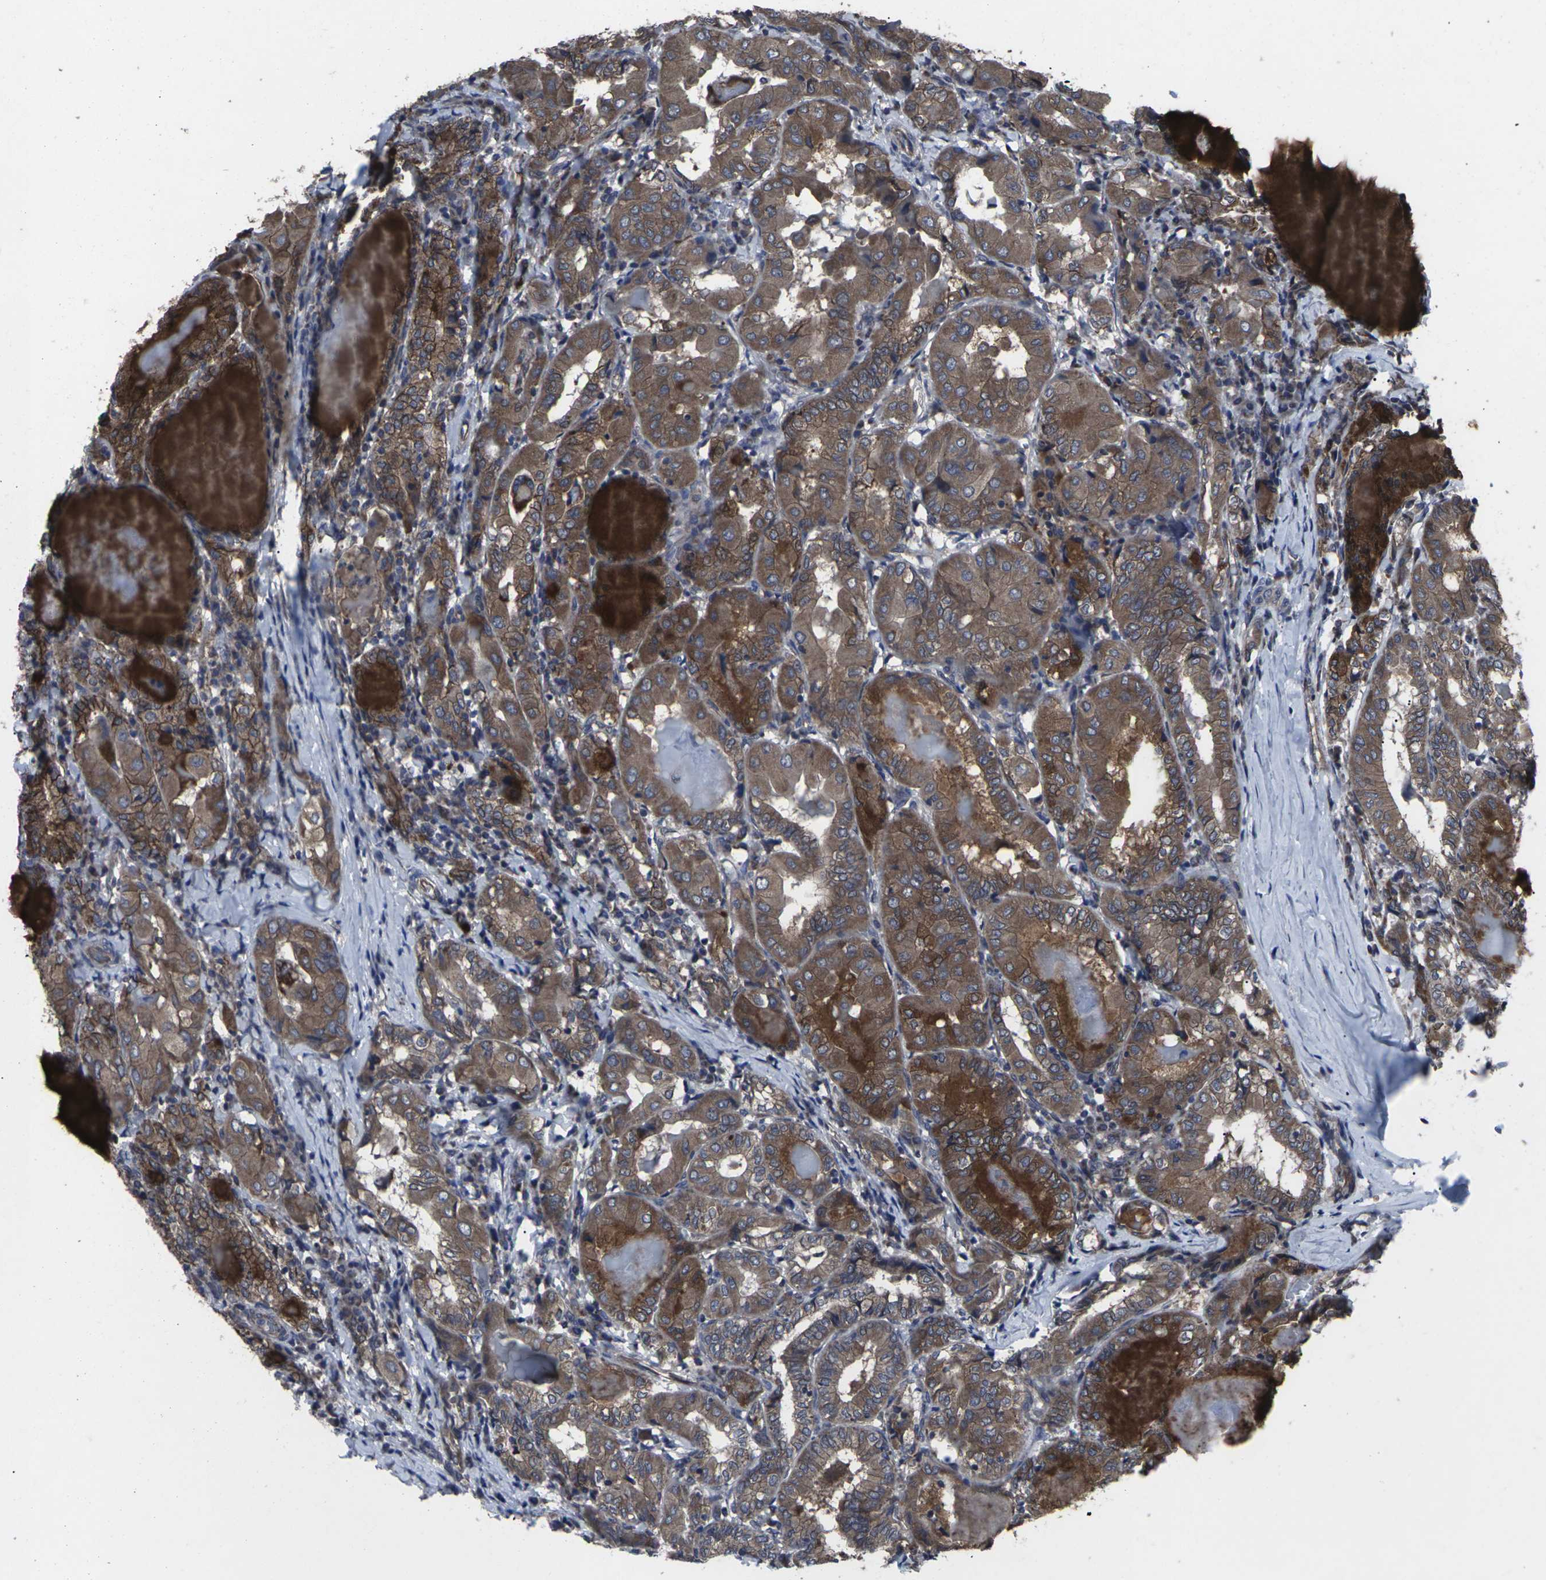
{"staining": {"intensity": "moderate", "quantity": ">75%", "location": "cytoplasmic/membranous"}, "tissue": "thyroid cancer", "cell_type": "Tumor cells", "image_type": "cancer", "snomed": [{"axis": "morphology", "description": "Papillary adenocarcinoma, NOS"}, {"axis": "topography", "description": "Thyroid gland"}], "caption": "A histopathology image showing moderate cytoplasmic/membranous expression in about >75% of tumor cells in papillary adenocarcinoma (thyroid), as visualized by brown immunohistochemical staining.", "gene": "MAPKAPK2", "patient": {"sex": "female", "age": 42}}